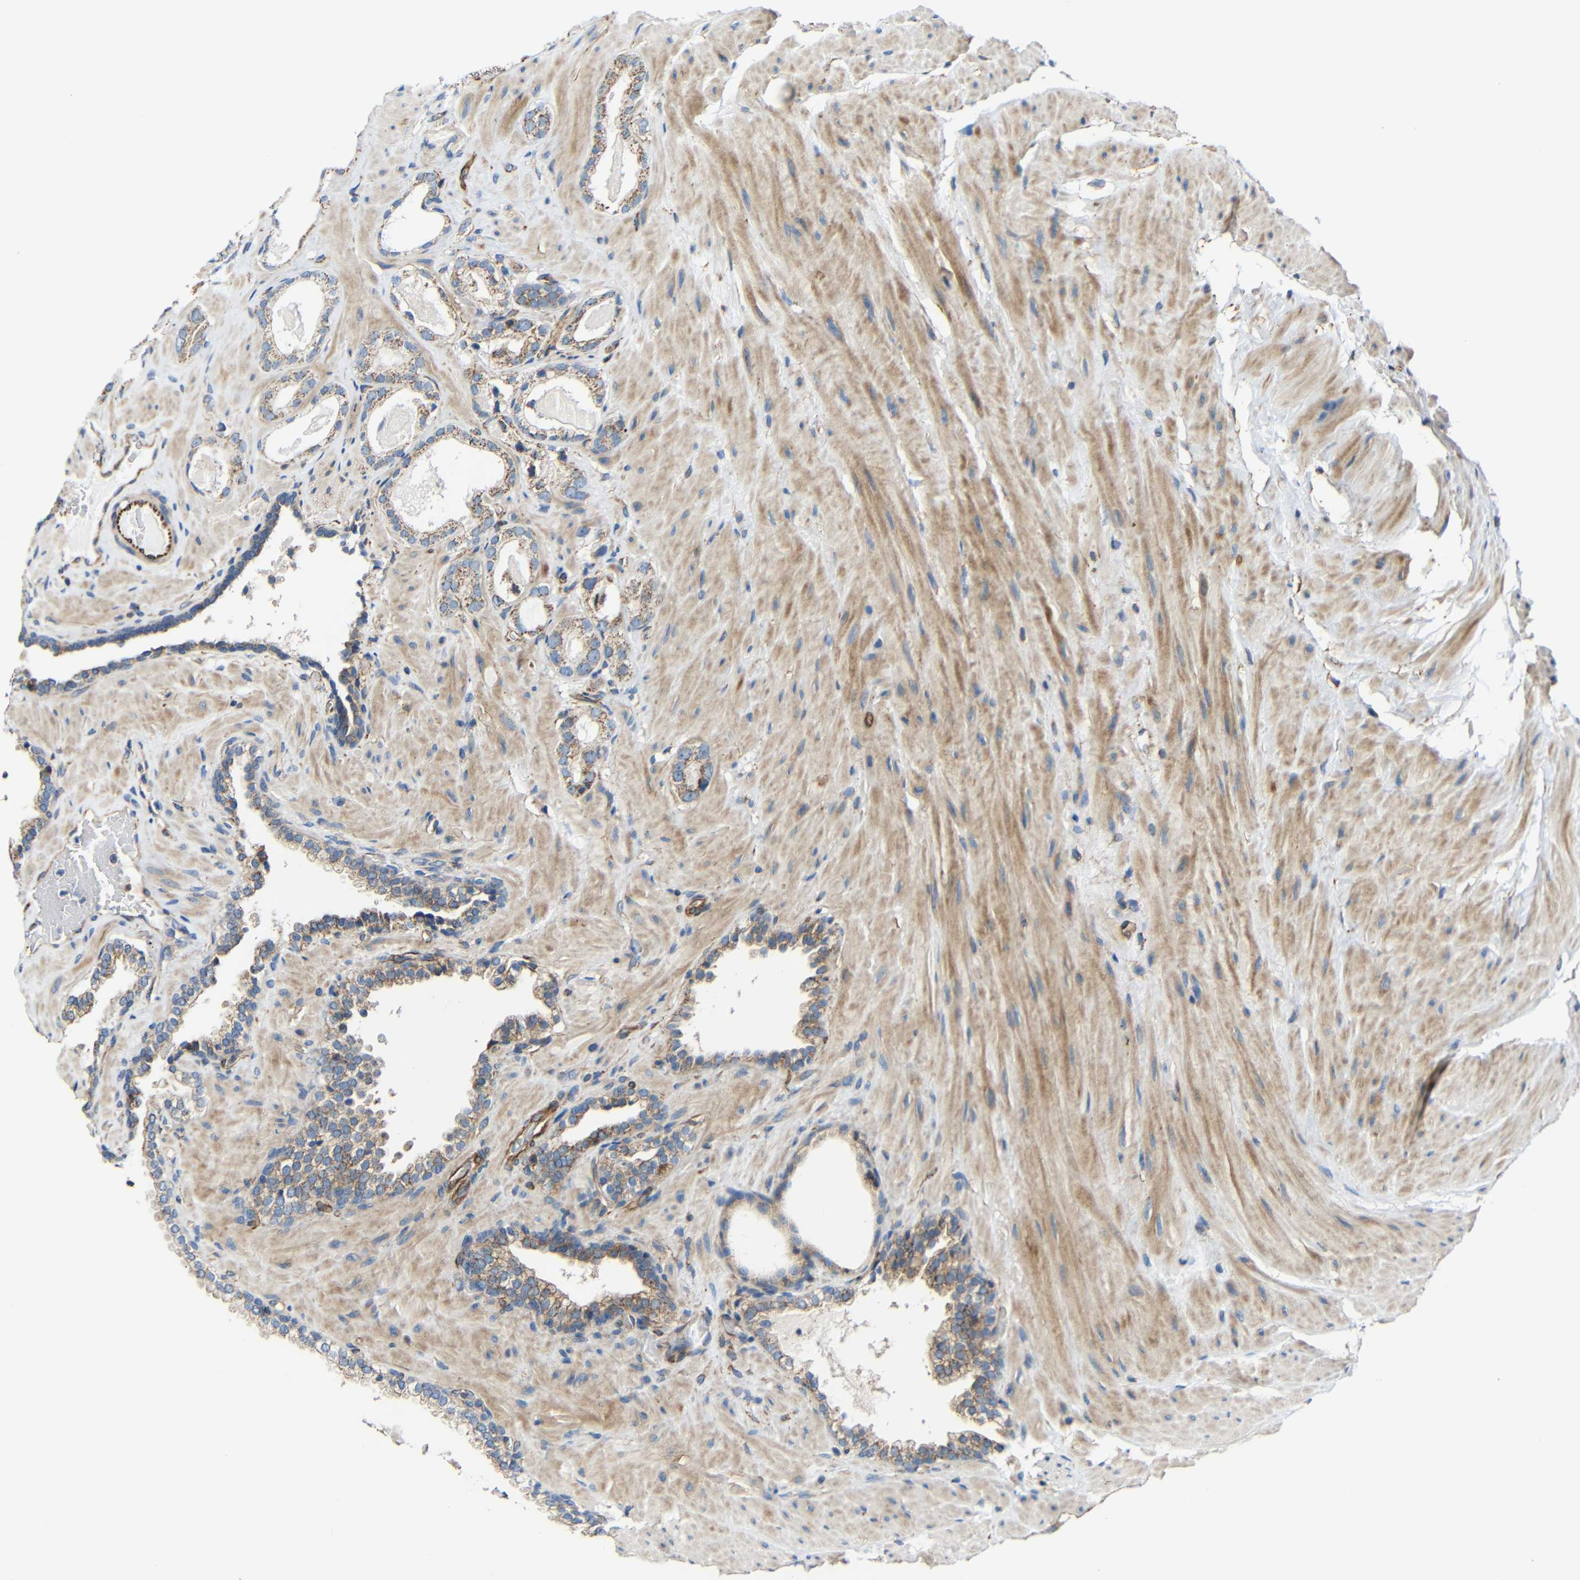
{"staining": {"intensity": "moderate", "quantity": ">75%", "location": "cytoplasmic/membranous"}, "tissue": "prostate cancer", "cell_type": "Tumor cells", "image_type": "cancer", "snomed": [{"axis": "morphology", "description": "Adenocarcinoma, High grade"}, {"axis": "topography", "description": "Prostate"}], "caption": "Immunohistochemistry of prostate adenocarcinoma (high-grade) reveals medium levels of moderate cytoplasmic/membranous expression in approximately >75% of tumor cells.", "gene": "IGSF10", "patient": {"sex": "male", "age": 64}}